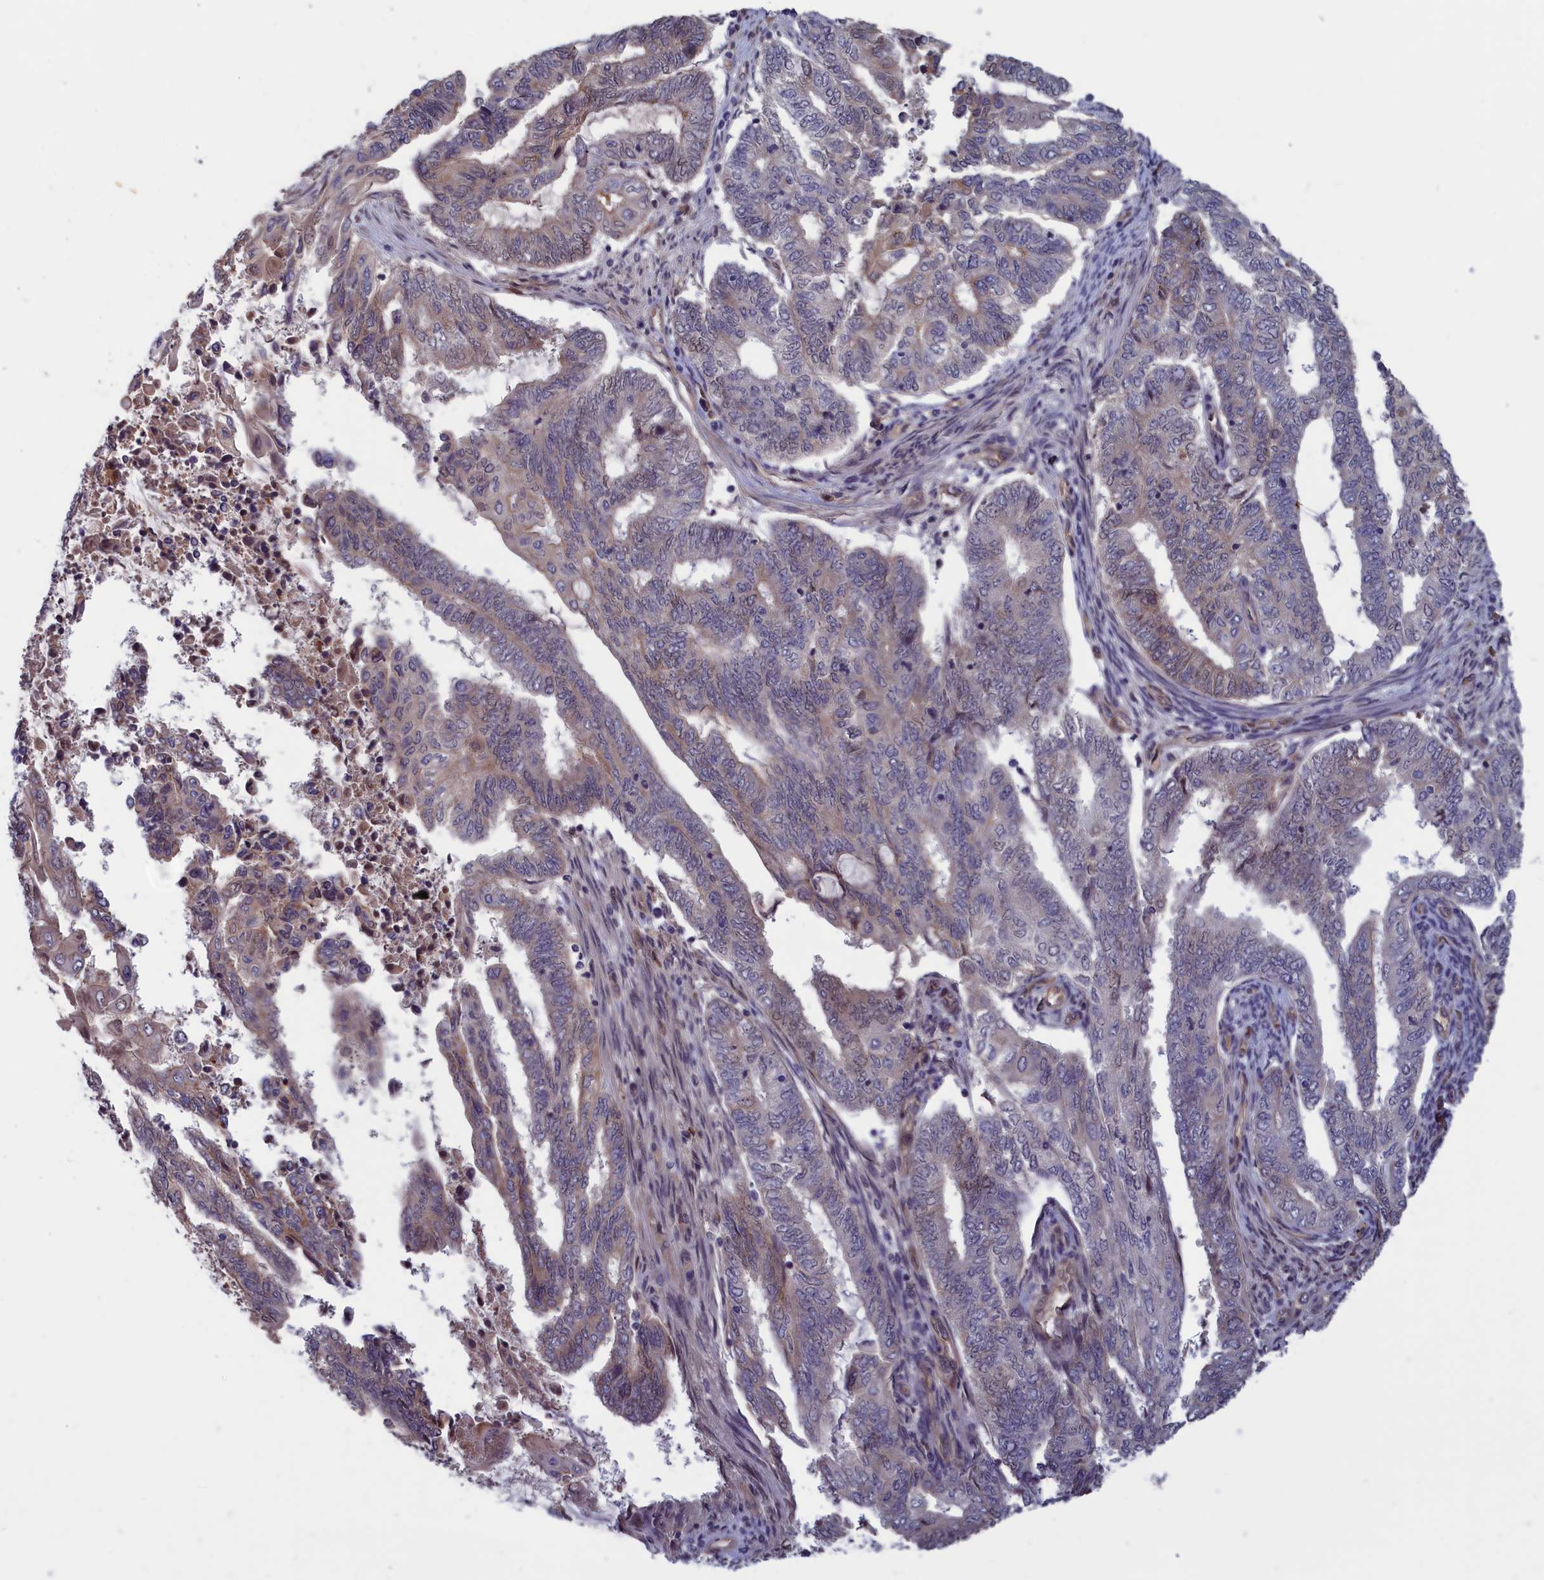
{"staining": {"intensity": "negative", "quantity": "none", "location": "none"}, "tissue": "endometrial cancer", "cell_type": "Tumor cells", "image_type": "cancer", "snomed": [{"axis": "morphology", "description": "Adenocarcinoma, NOS"}, {"axis": "topography", "description": "Uterus"}, {"axis": "topography", "description": "Endometrium"}], "caption": "This is an immunohistochemistry (IHC) histopathology image of adenocarcinoma (endometrial). There is no expression in tumor cells.", "gene": "PLP2", "patient": {"sex": "female", "age": 70}}